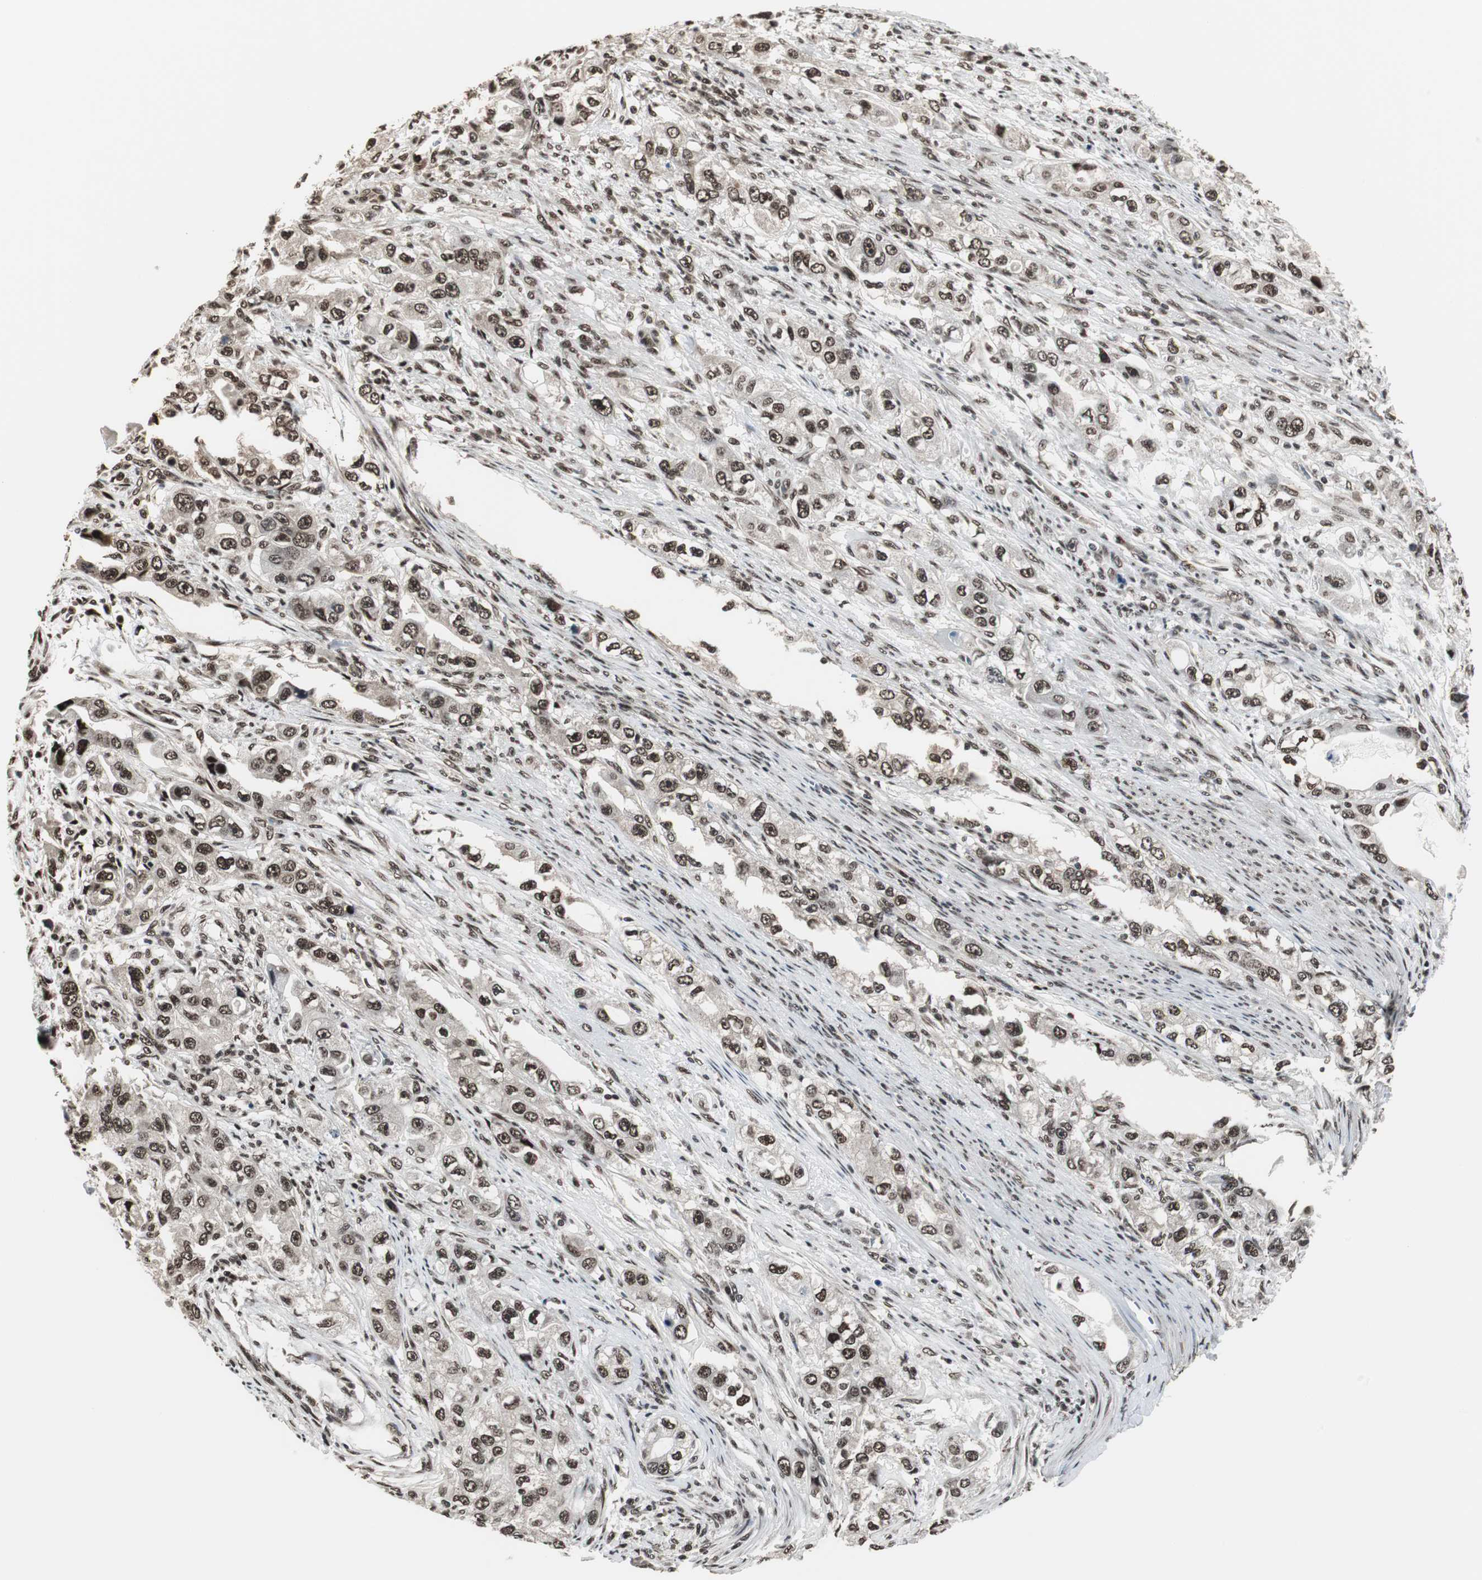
{"staining": {"intensity": "strong", "quantity": ">75%", "location": "nuclear"}, "tissue": "stomach cancer", "cell_type": "Tumor cells", "image_type": "cancer", "snomed": [{"axis": "morphology", "description": "Adenocarcinoma, NOS"}, {"axis": "topography", "description": "Stomach, lower"}], "caption": "Tumor cells exhibit high levels of strong nuclear staining in approximately >75% of cells in stomach cancer.", "gene": "CDK9", "patient": {"sex": "female", "age": 93}}